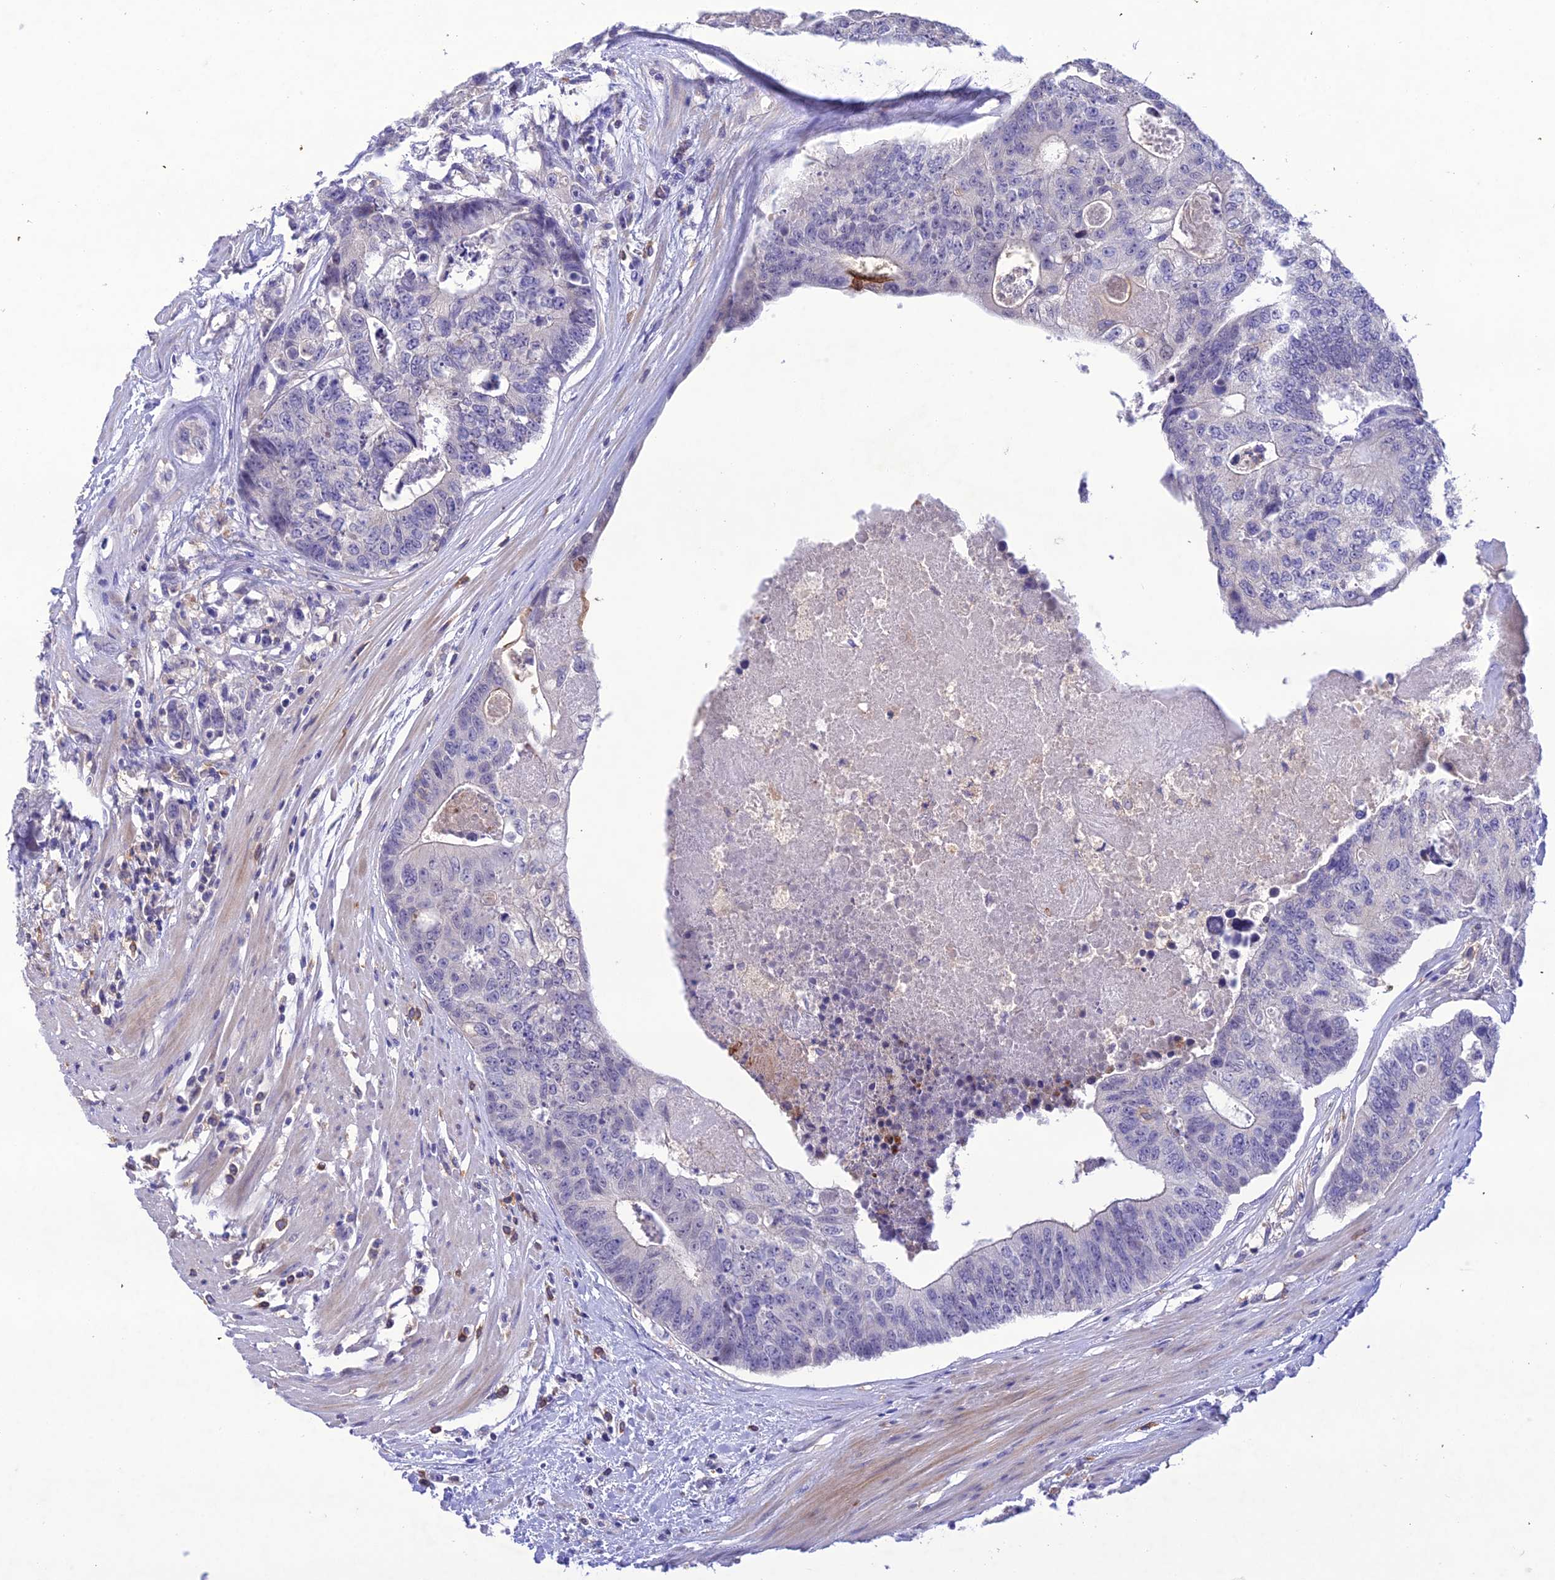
{"staining": {"intensity": "negative", "quantity": "none", "location": "none"}, "tissue": "colorectal cancer", "cell_type": "Tumor cells", "image_type": "cancer", "snomed": [{"axis": "morphology", "description": "Adenocarcinoma, NOS"}, {"axis": "topography", "description": "Colon"}], "caption": "Immunohistochemistry (IHC) image of neoplastic tissue: human colorectal cancer stained with DAB exhibits no significant protein expression in tumor cells.", "gene": "SNX24", "patient": {"sex": "female", "age": 67}}